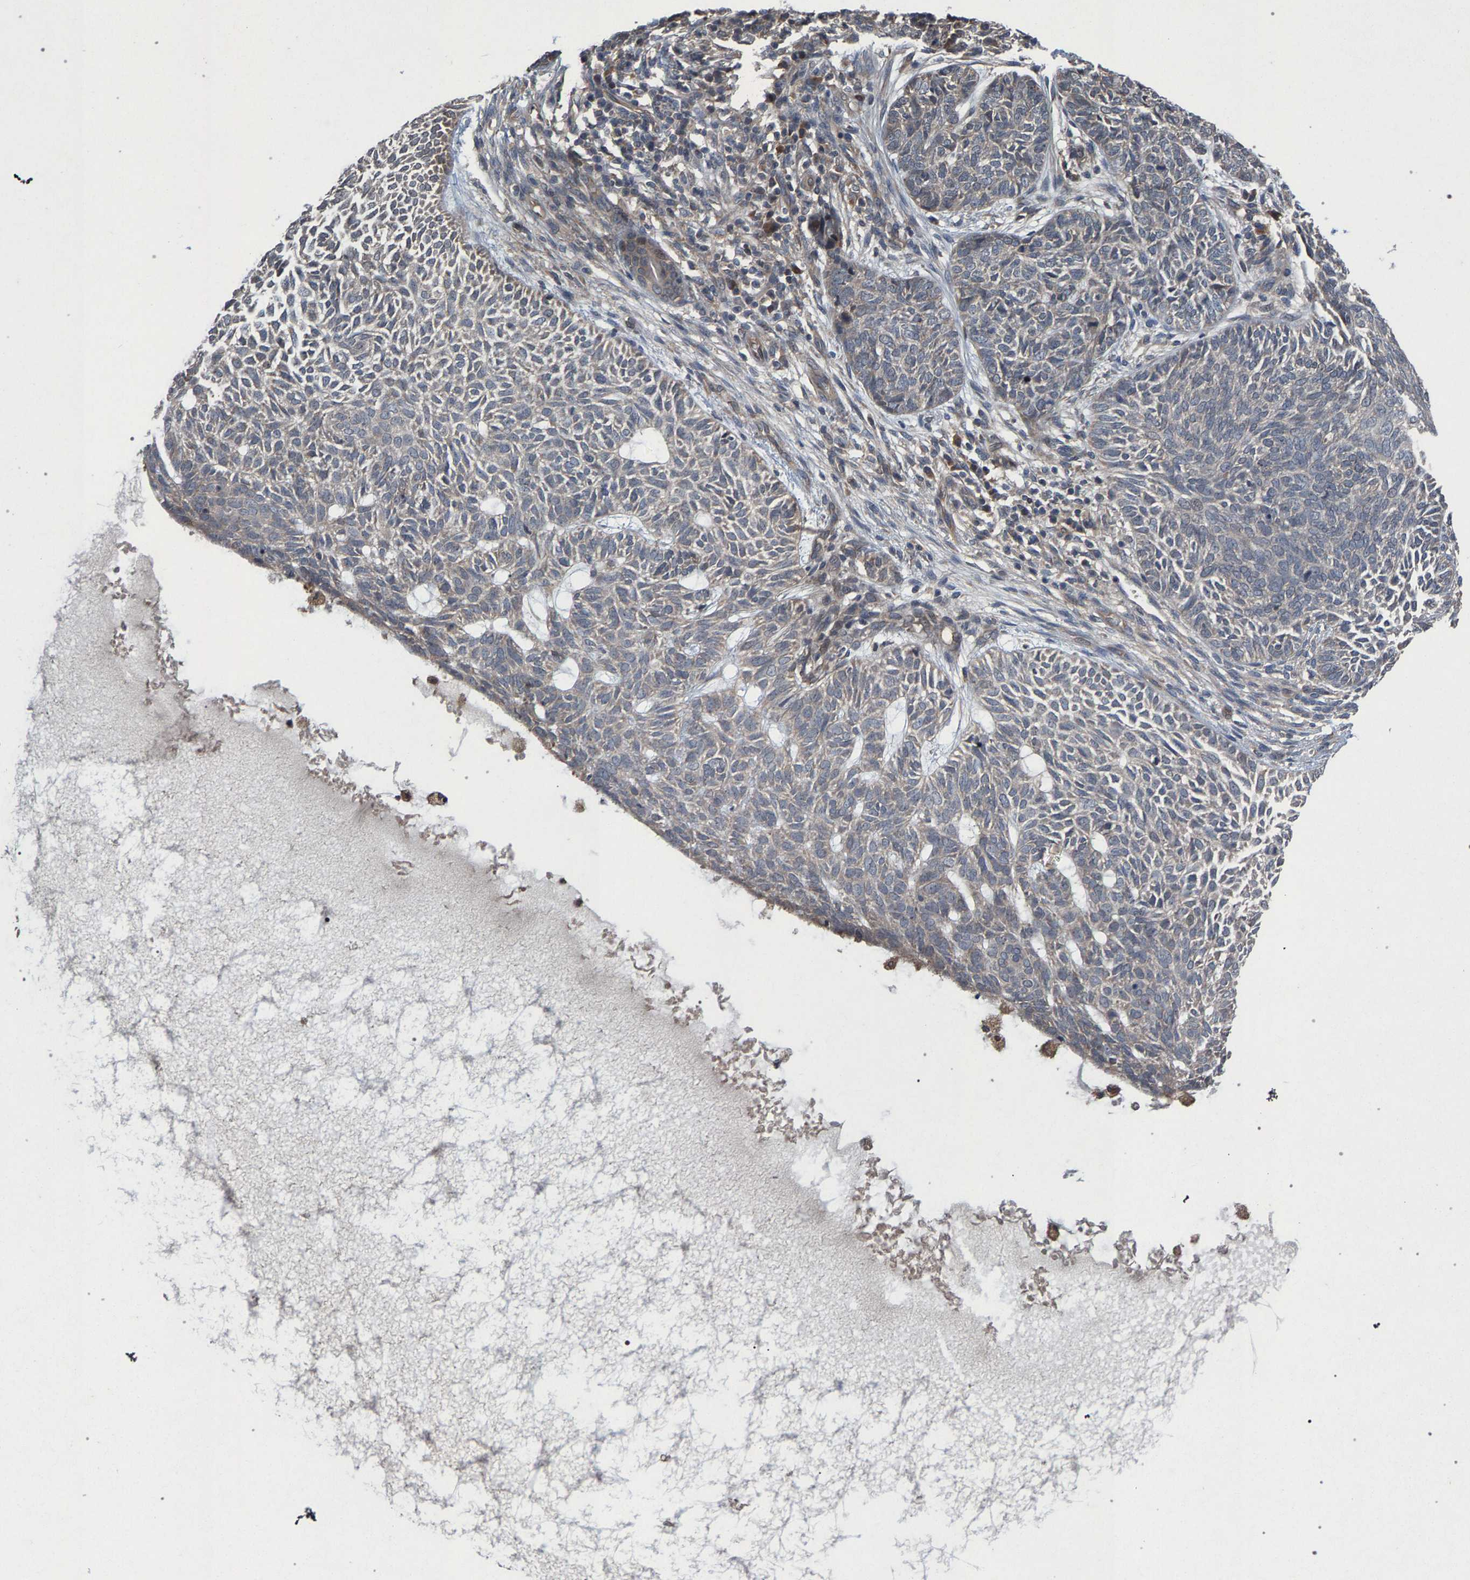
{"staining": {"intensity": "weak", "quantity": "25%-75%", "location": "cytoplasmic/membranous"}, "tissue": "skin cancer", "cell_type": "Tumor cells", "image_type": "cancer", "snomed": [{"axis": "morphology", "description": "Basal cell carcinoma"}, {"axis": "topography", "description": "Skin"}], "caption": "Skin basal cell carcinoma stained for a protein exhibits weak cytoplasmic/membranous positivity in tumor cells.", "gene": "SLC4A4", "patient": {"sex": "male", "age": 87}}